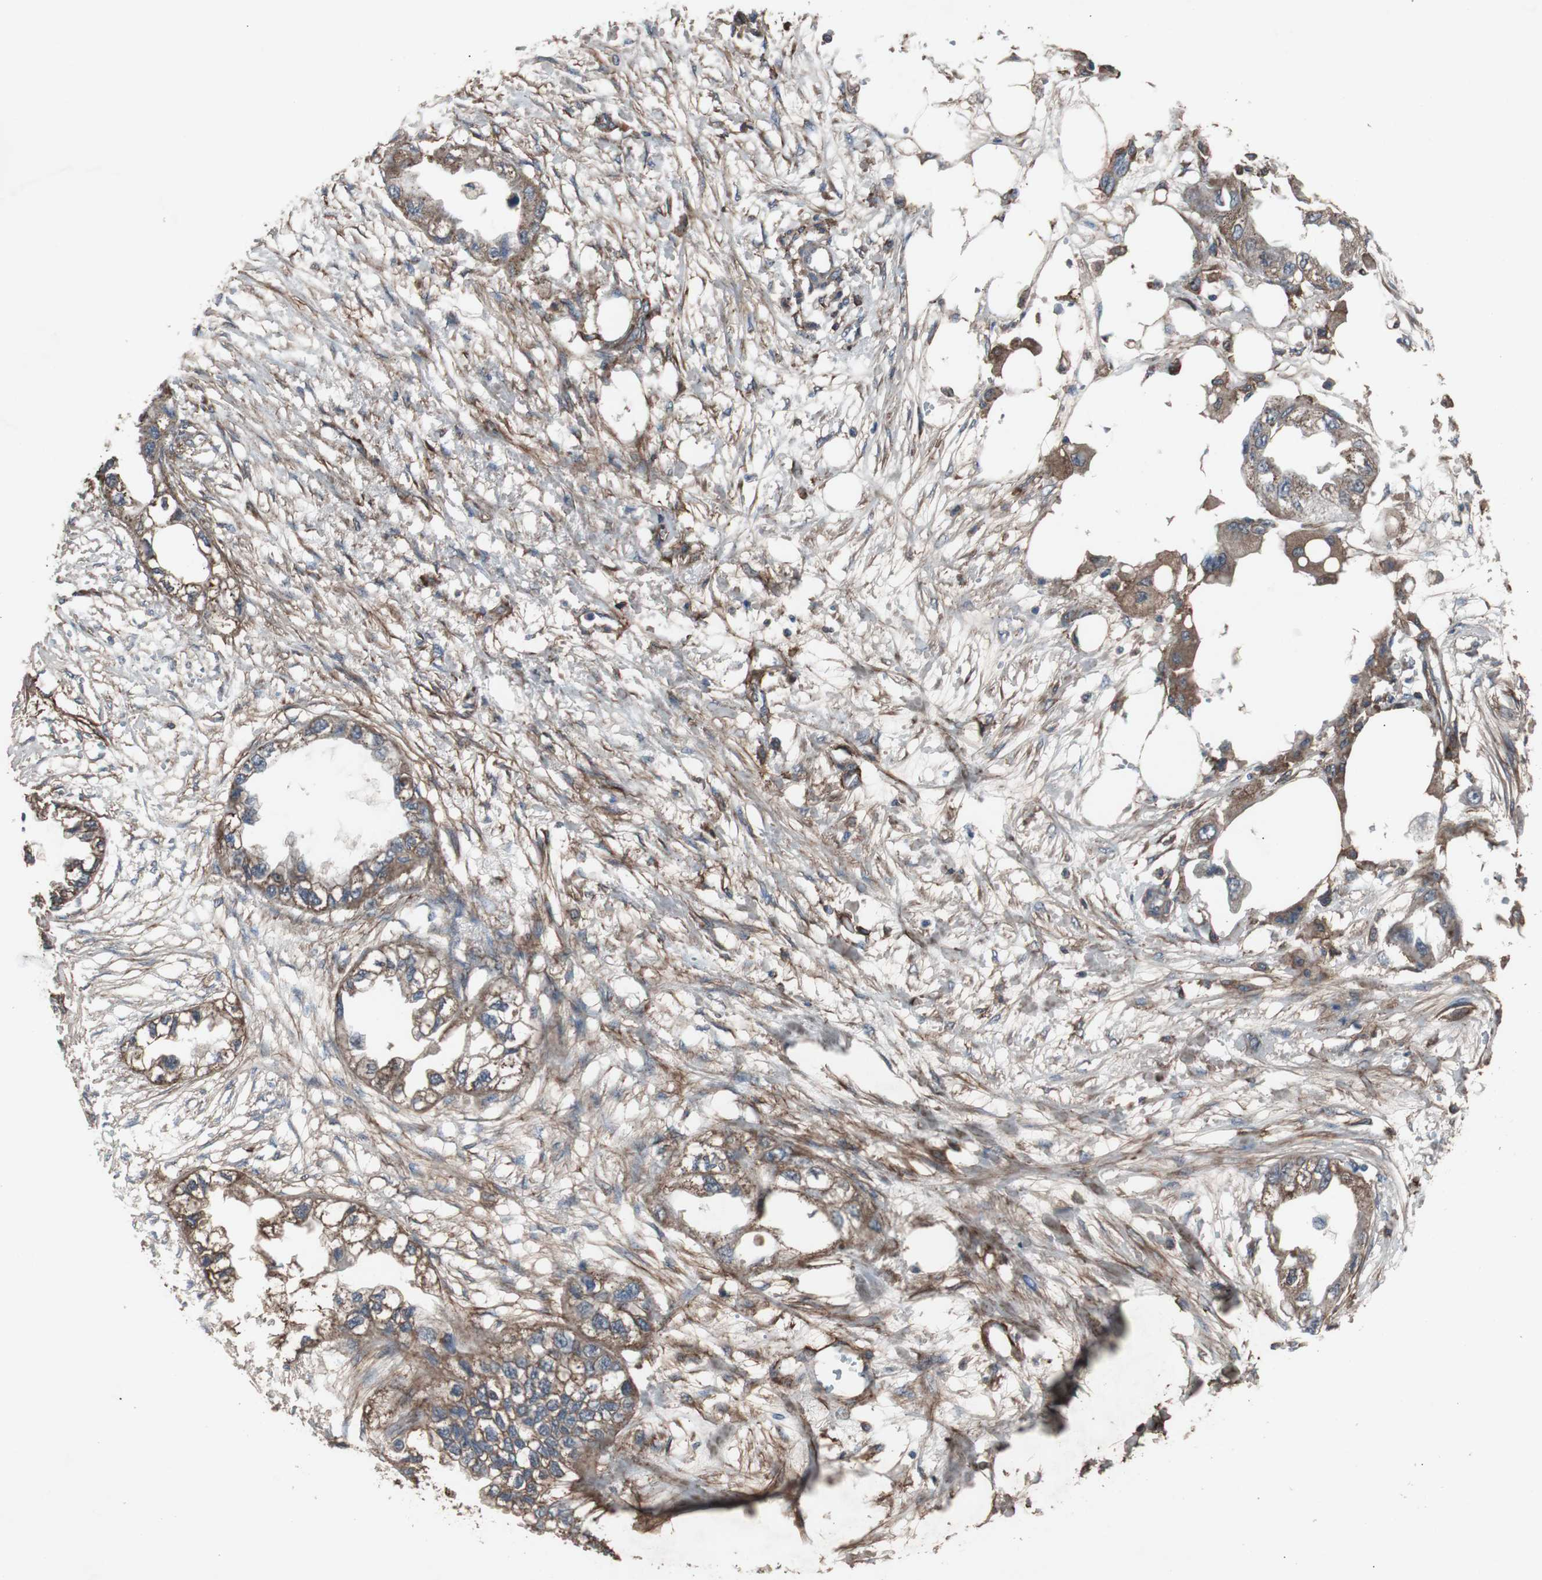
{"staining": {"intensity": "moderate", "quantity": ">75%", "location": "cytoplasmic/membranous"}, "tissue": "endometrial cancer", "cell_type": "Tumor cells", "image_type": "cancer", "snomed": [{"axis": "morphology", "description": "Adenocarcinoma, NOS"}, {"axis": "topography", "description": "Endometrium"}], "caption": "Endometrial cancer was stained to show a protein in brown. There is medium levels of moderate cytoplasmic/membranous positivity in approximately >75% of tumor cells.", "gene": "COL6A2", "patient": {"sex": "female", "age": 67}}